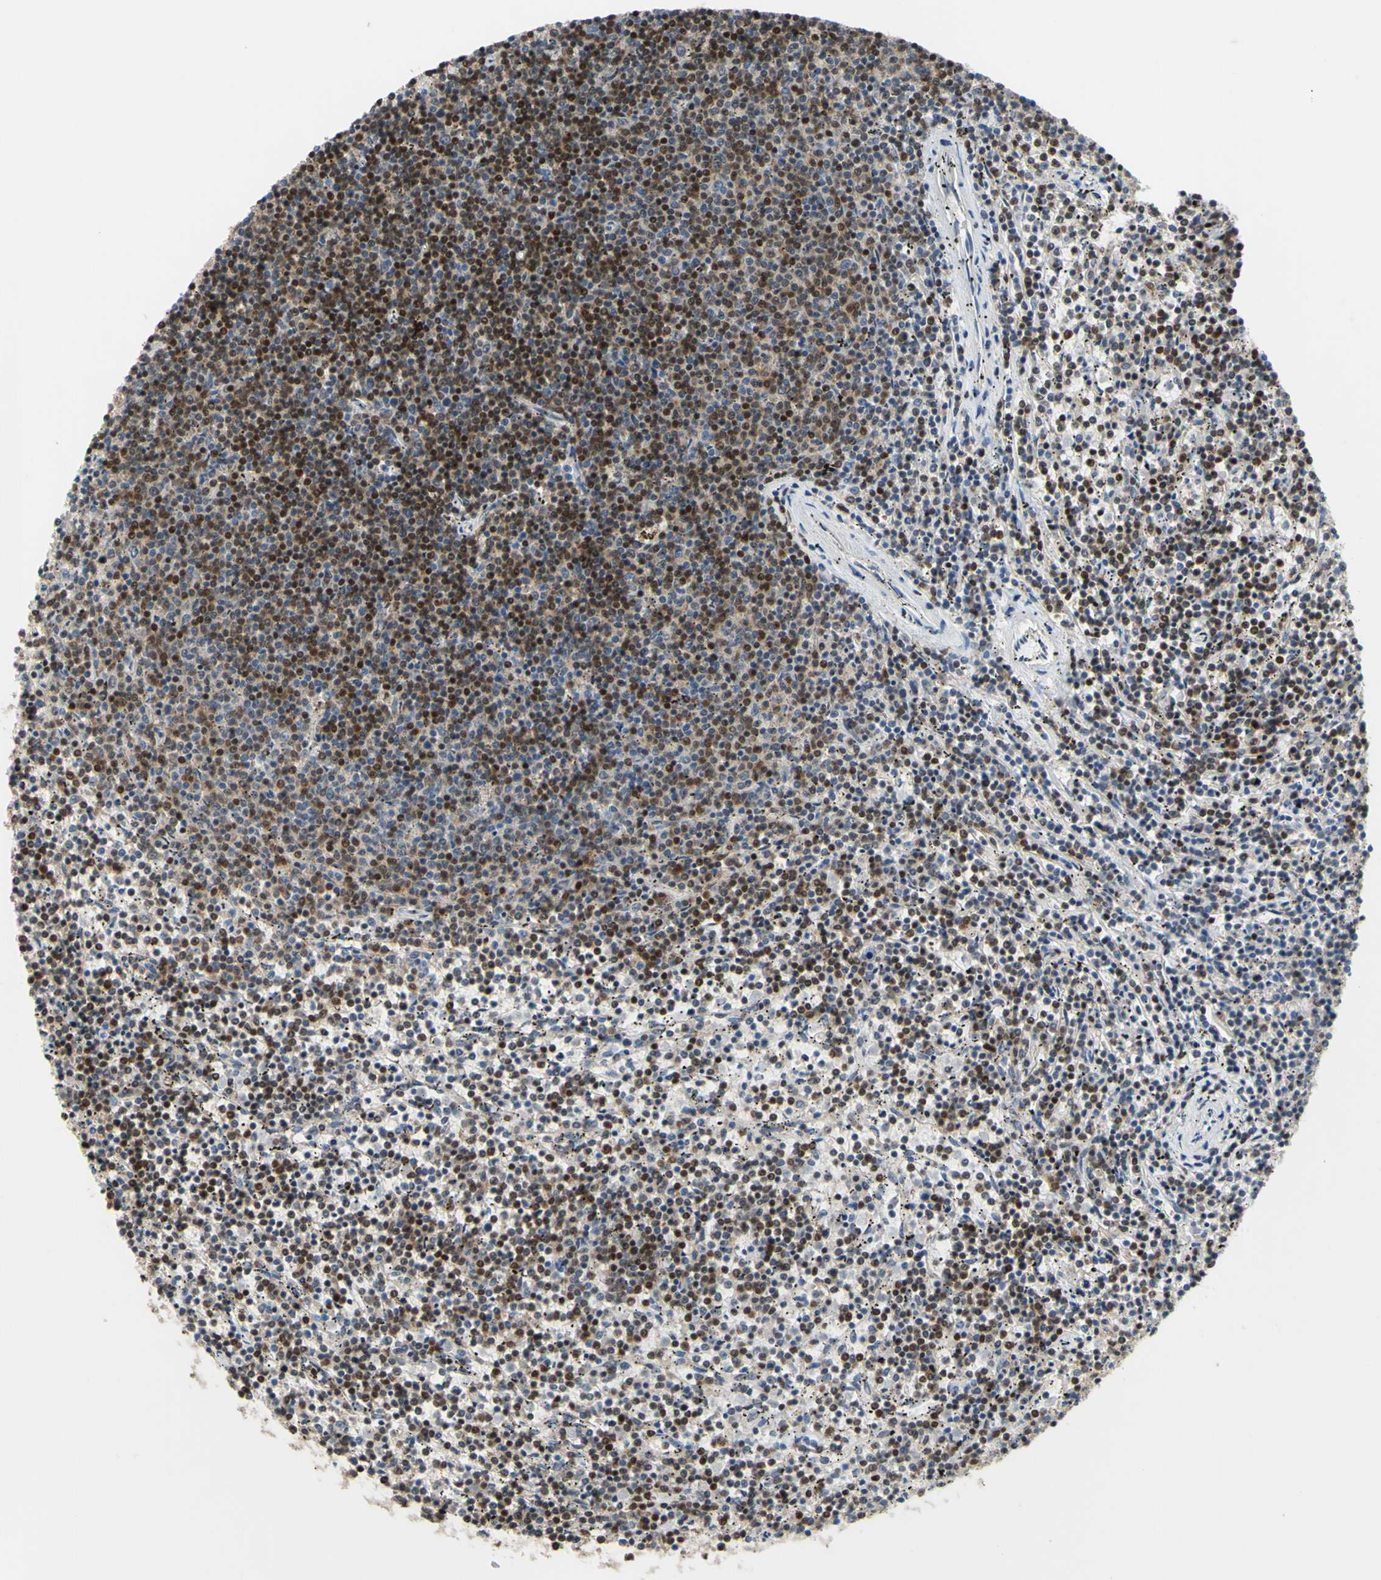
{"staining": {"intensity": "moderate", "quantity": "25%-75%", "location": "cytoplasmic/membranous,nuclear"}, "tissue": "lymphoma", "cell_type": "Tumor cells", "image_type": "cancer", "snomed": [{"axis": "morphology", "description": "Malignant lymphoma, non-Hodgkin's type, Low grade"}, {"axis": "topography", "description": "Spleen"}], "caption": "Human lymphoma stained for a protein (brown) displays moderate cytoplasmic/membranous and nuclear positive expression in approximately 25%-75% of tumor cells.", "gene": "SP4", "patient": {"sex": "female", "age": 50}}